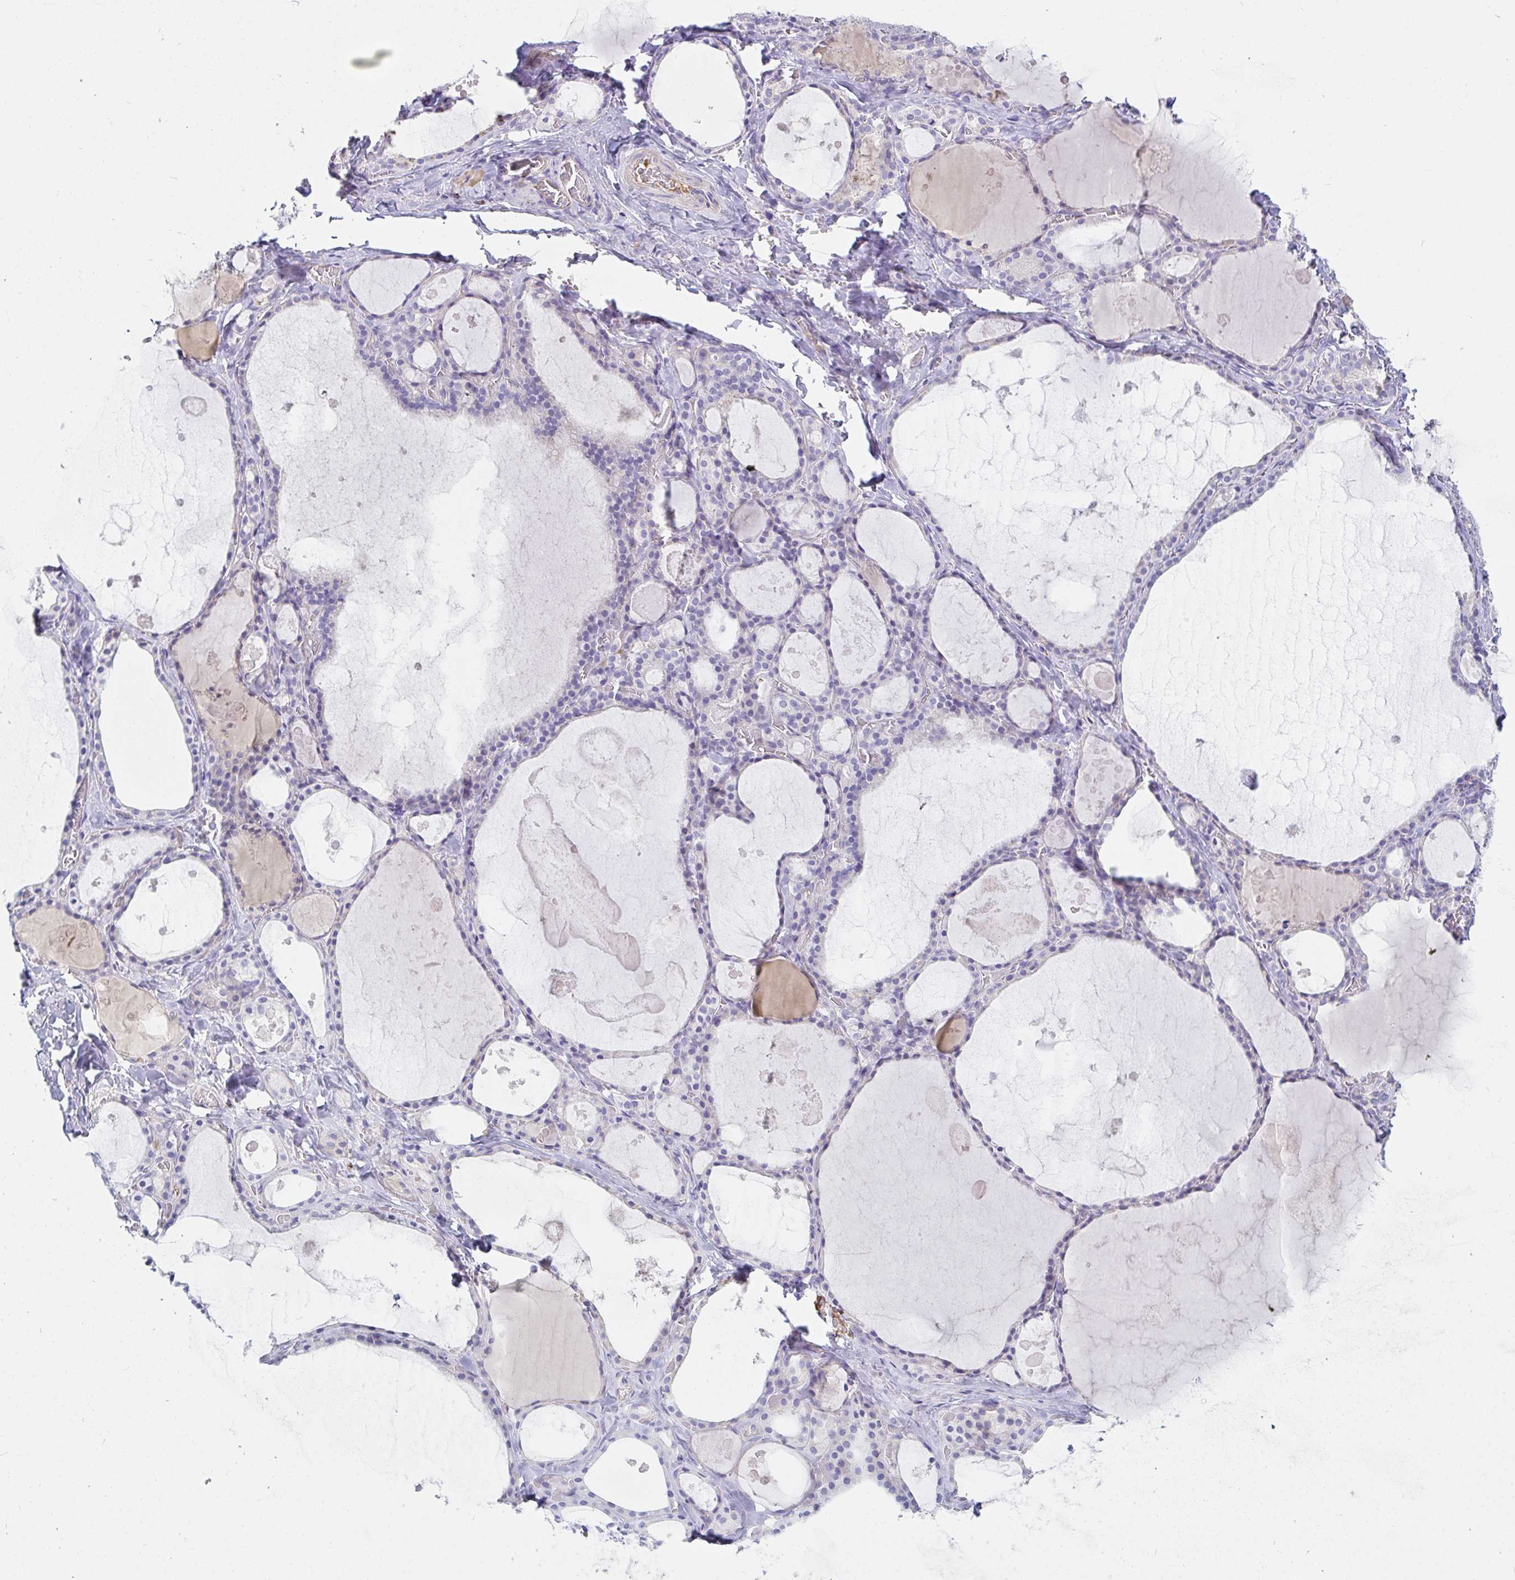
{"staining": {"intensity": "negative", "quantity": "none", "location": "none"}, "tissue": "thyroid gland", "cell_type": "Glandular cells", "image_type": "normal", "snomed": [{"axis": "morphology", "description": "Normal tissue, NOS"}, {"axis": "topography", "description": "Thyroid gland"}], "caption": "Protein analysis of normal thyroid gland displays no significant staining in glandular cells.", "gene": "C4orf17", "patient": {"sex": "male", "age": 56}}